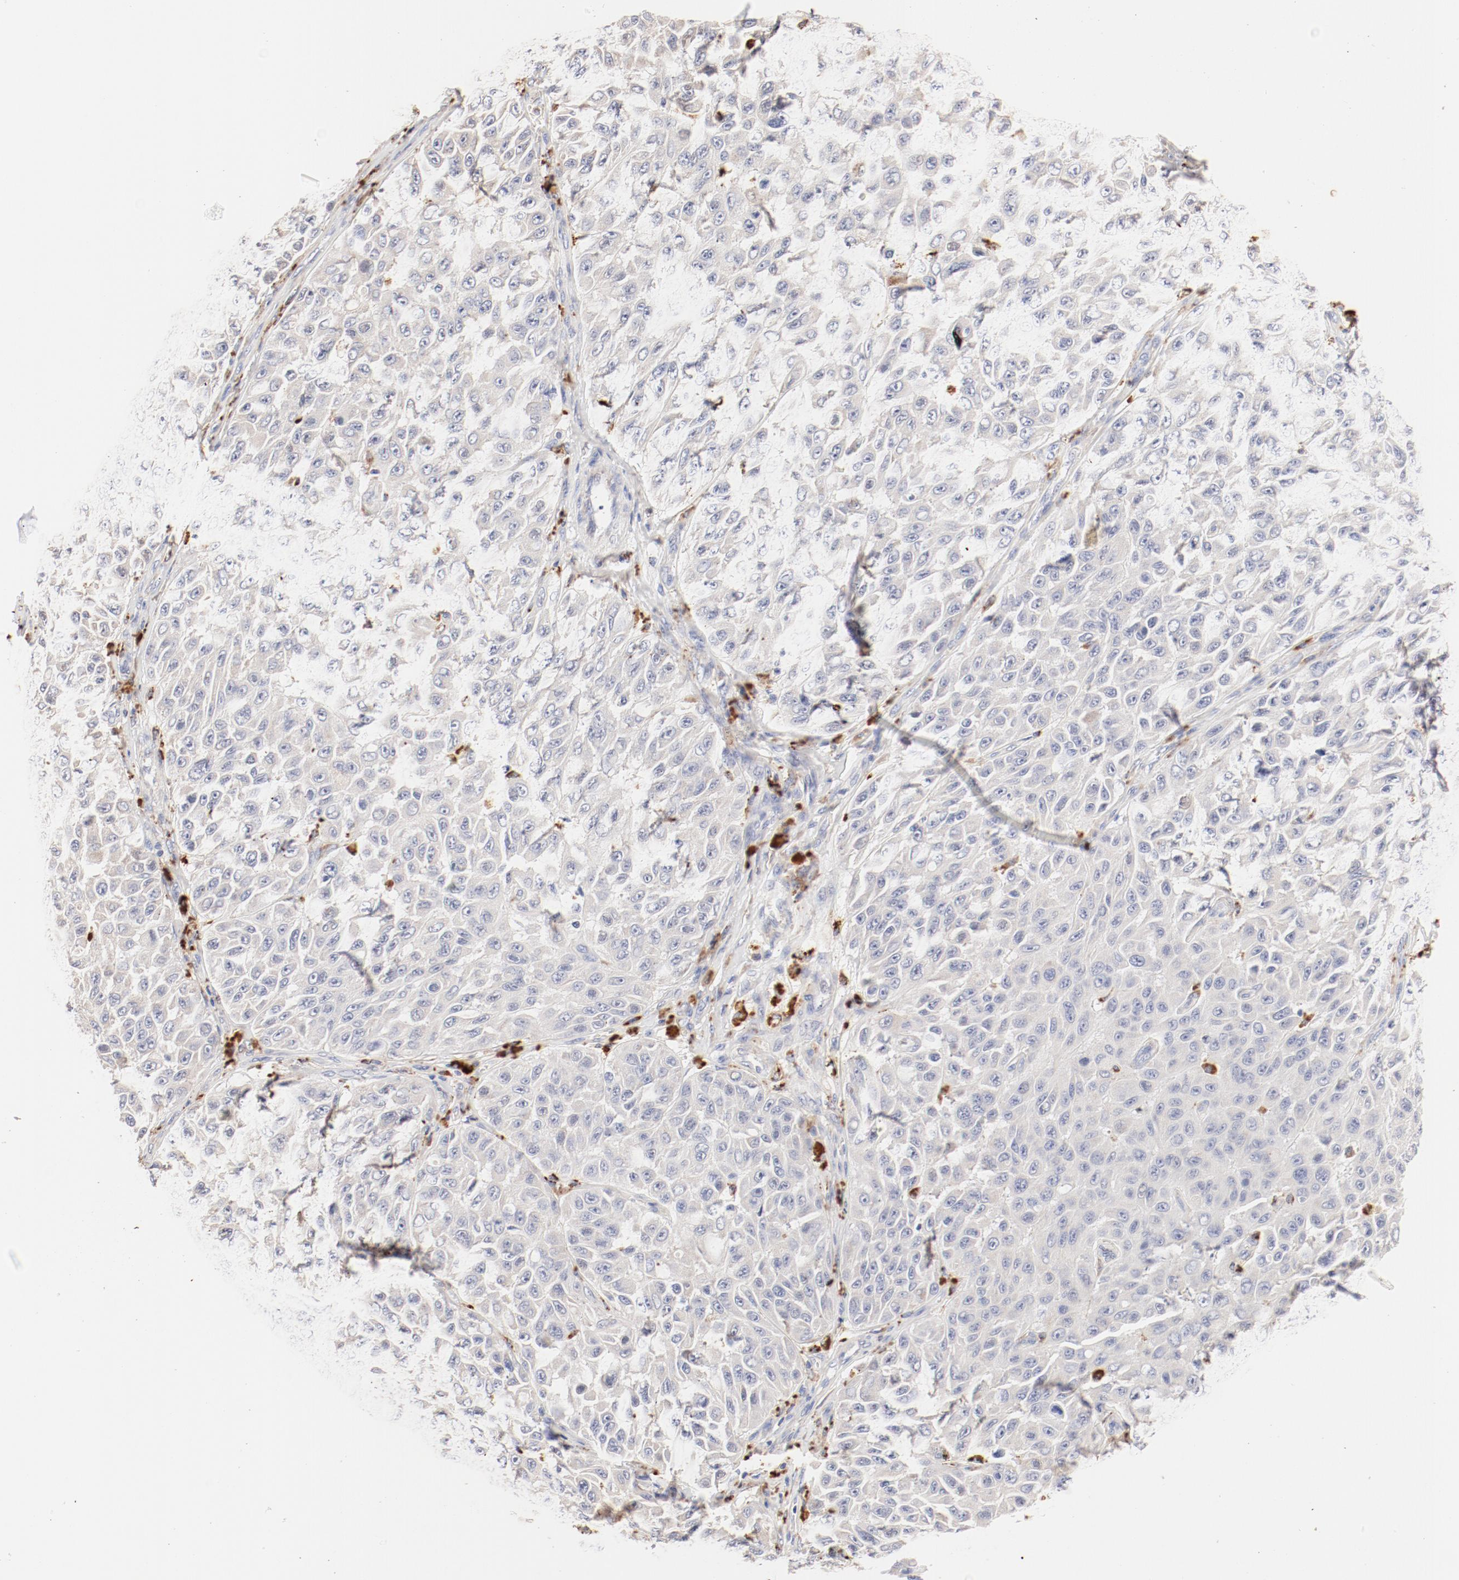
{"staining": {"intensity": "negative", "quantity": "none", "location": "none"}, "tissue": "melanoma", "cell_type": "Tumor cells", "image_type": "cancer", "snomed": [{"axis": "morphology", "description": "Malignant melanoma, NOS"}, {"axis": "topography", "description": "Skin"}], "caption": "Malignant melanoma stained for a protein using immunohistochemistry (IHC) displays no expression tumor cells.", "gene": "CTSH", "patient": {"sex": "male", "age": 30}}